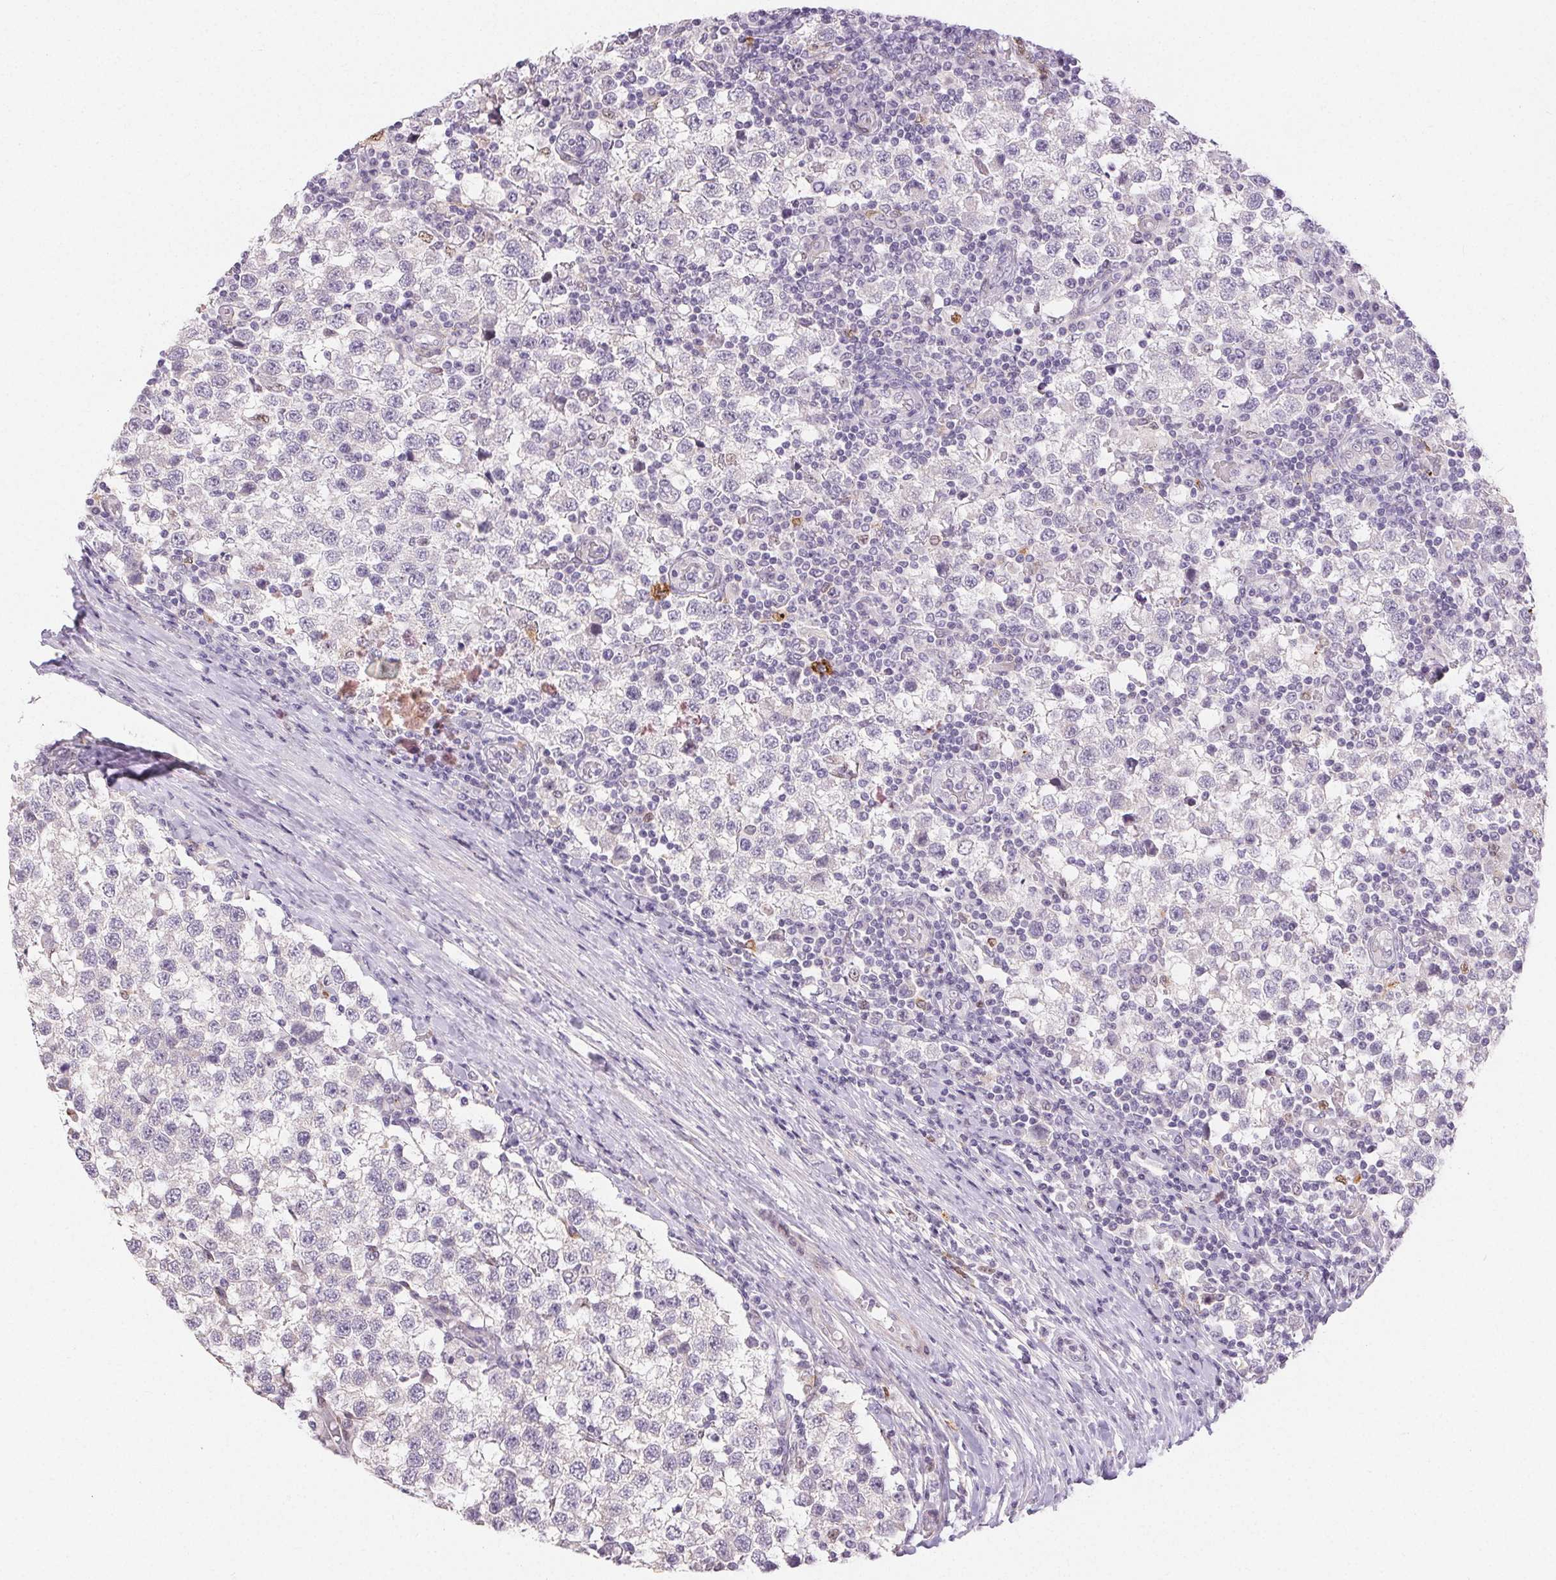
{"staining": {"intensity": "negative", "quantity": "none", "location": "none"}, "tissue": "testis cancer", "cell_type": "Tumor cells", "image_type": "cancer", "snomed": [{"axis": "morphology", "description": "Seminoma, NOS"}, {"axis": "topography", "description": "Testis"}], "caption": "IHC of seminoma (testis) demonstrates no positivity in tumor cells.", "gene": "RPGRIP1", "patient": {"sex": "male", "age": 34}}